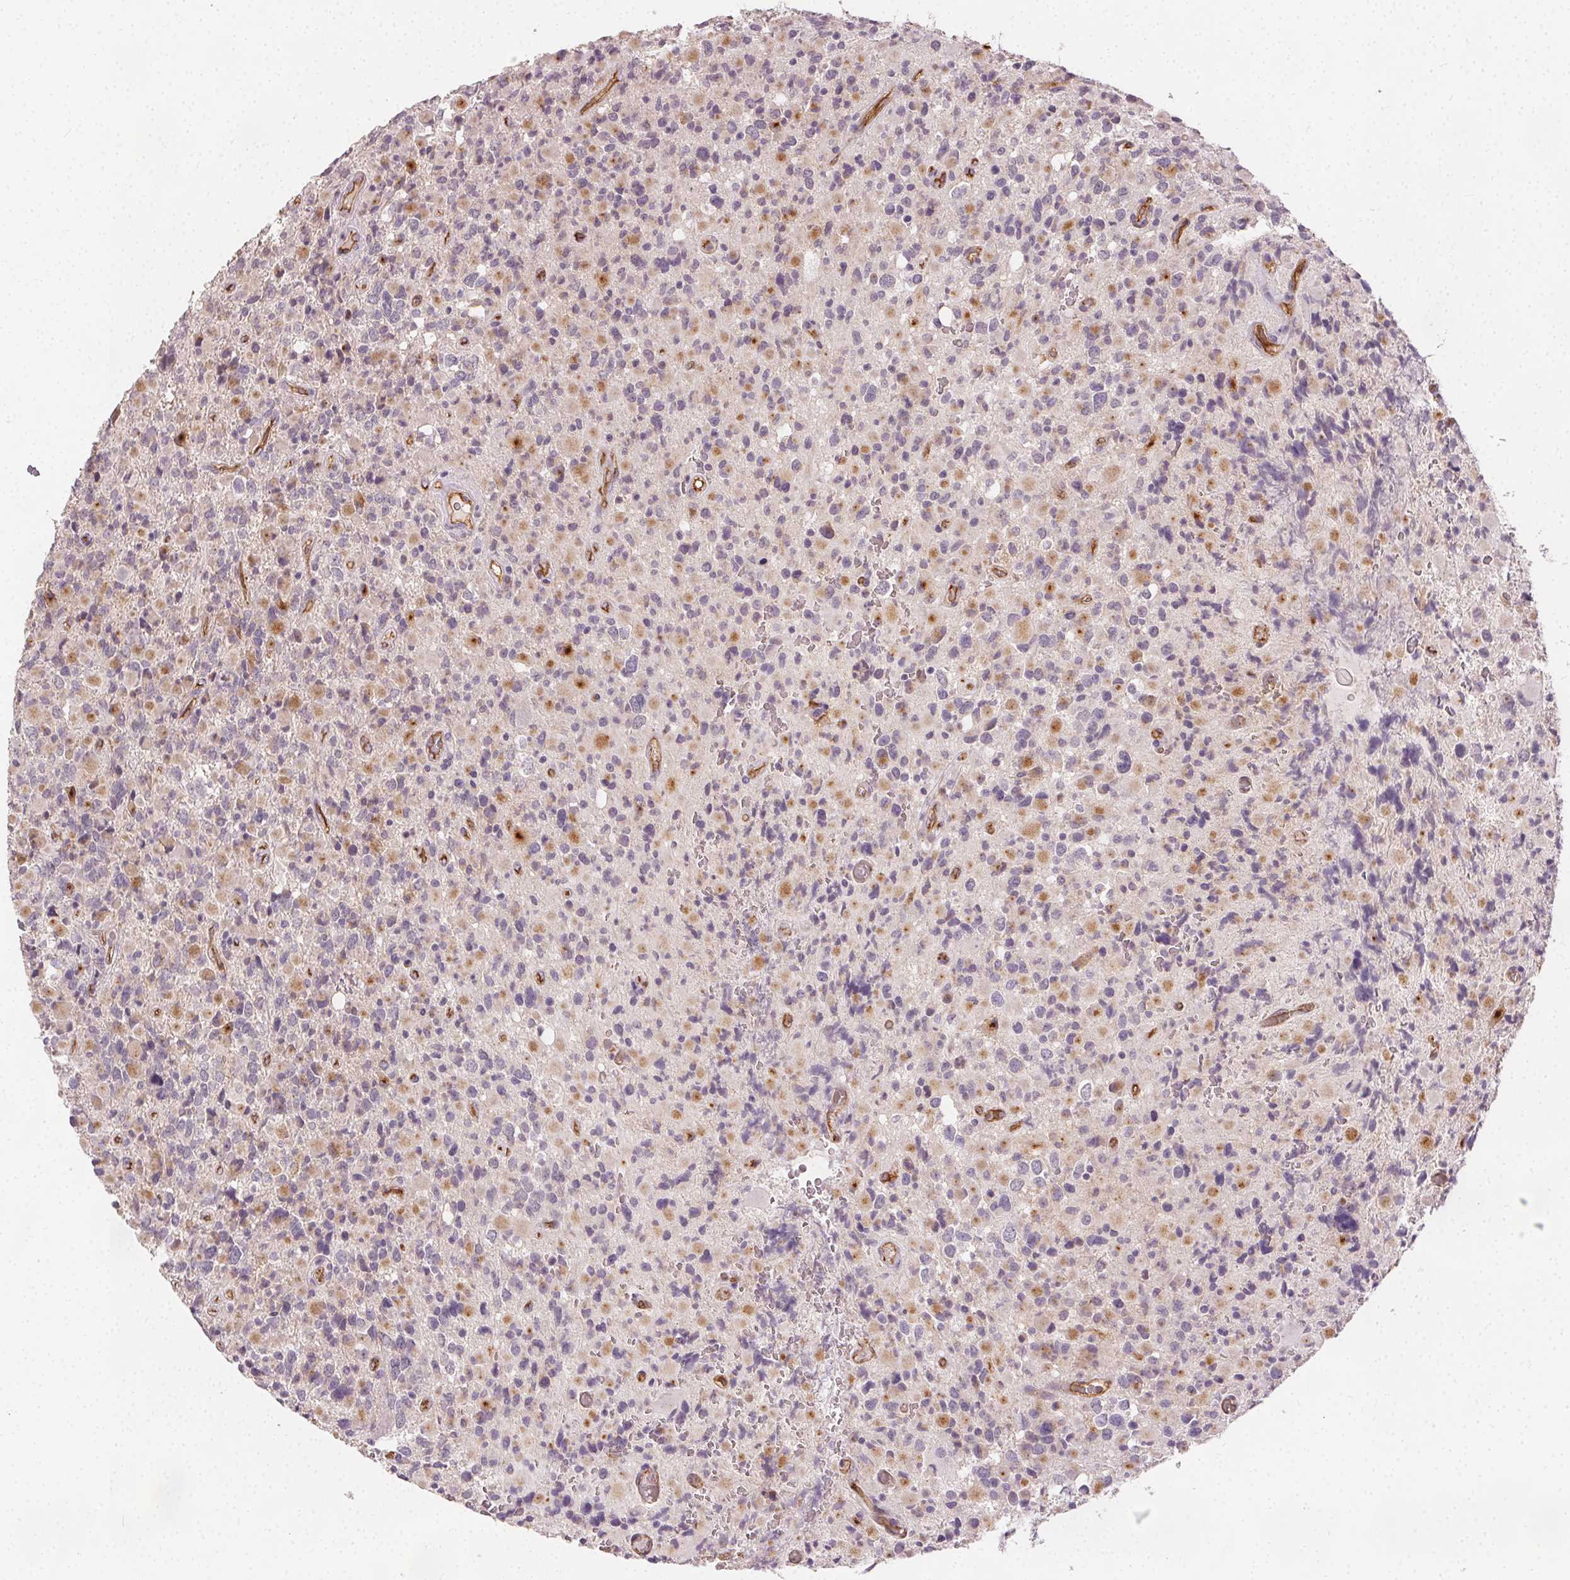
{"staining": {"intensity": "negative", "quantity": "none", "location": "none"}, "tissue": "glioma", "cell_type": "Tumor cells", "image_type": "cancer", "snomed": [{"axis": "morphology", "description": "Glioma, malignant, High grade"}, {"axis": "topography", "description": "Brain"}], "caption": "Glioma stained for a protein using immunohistochemistry exhibits no positivity tumor cells.", "gene": "PODXL", "patient": {"sex": "female", "age": 40}}